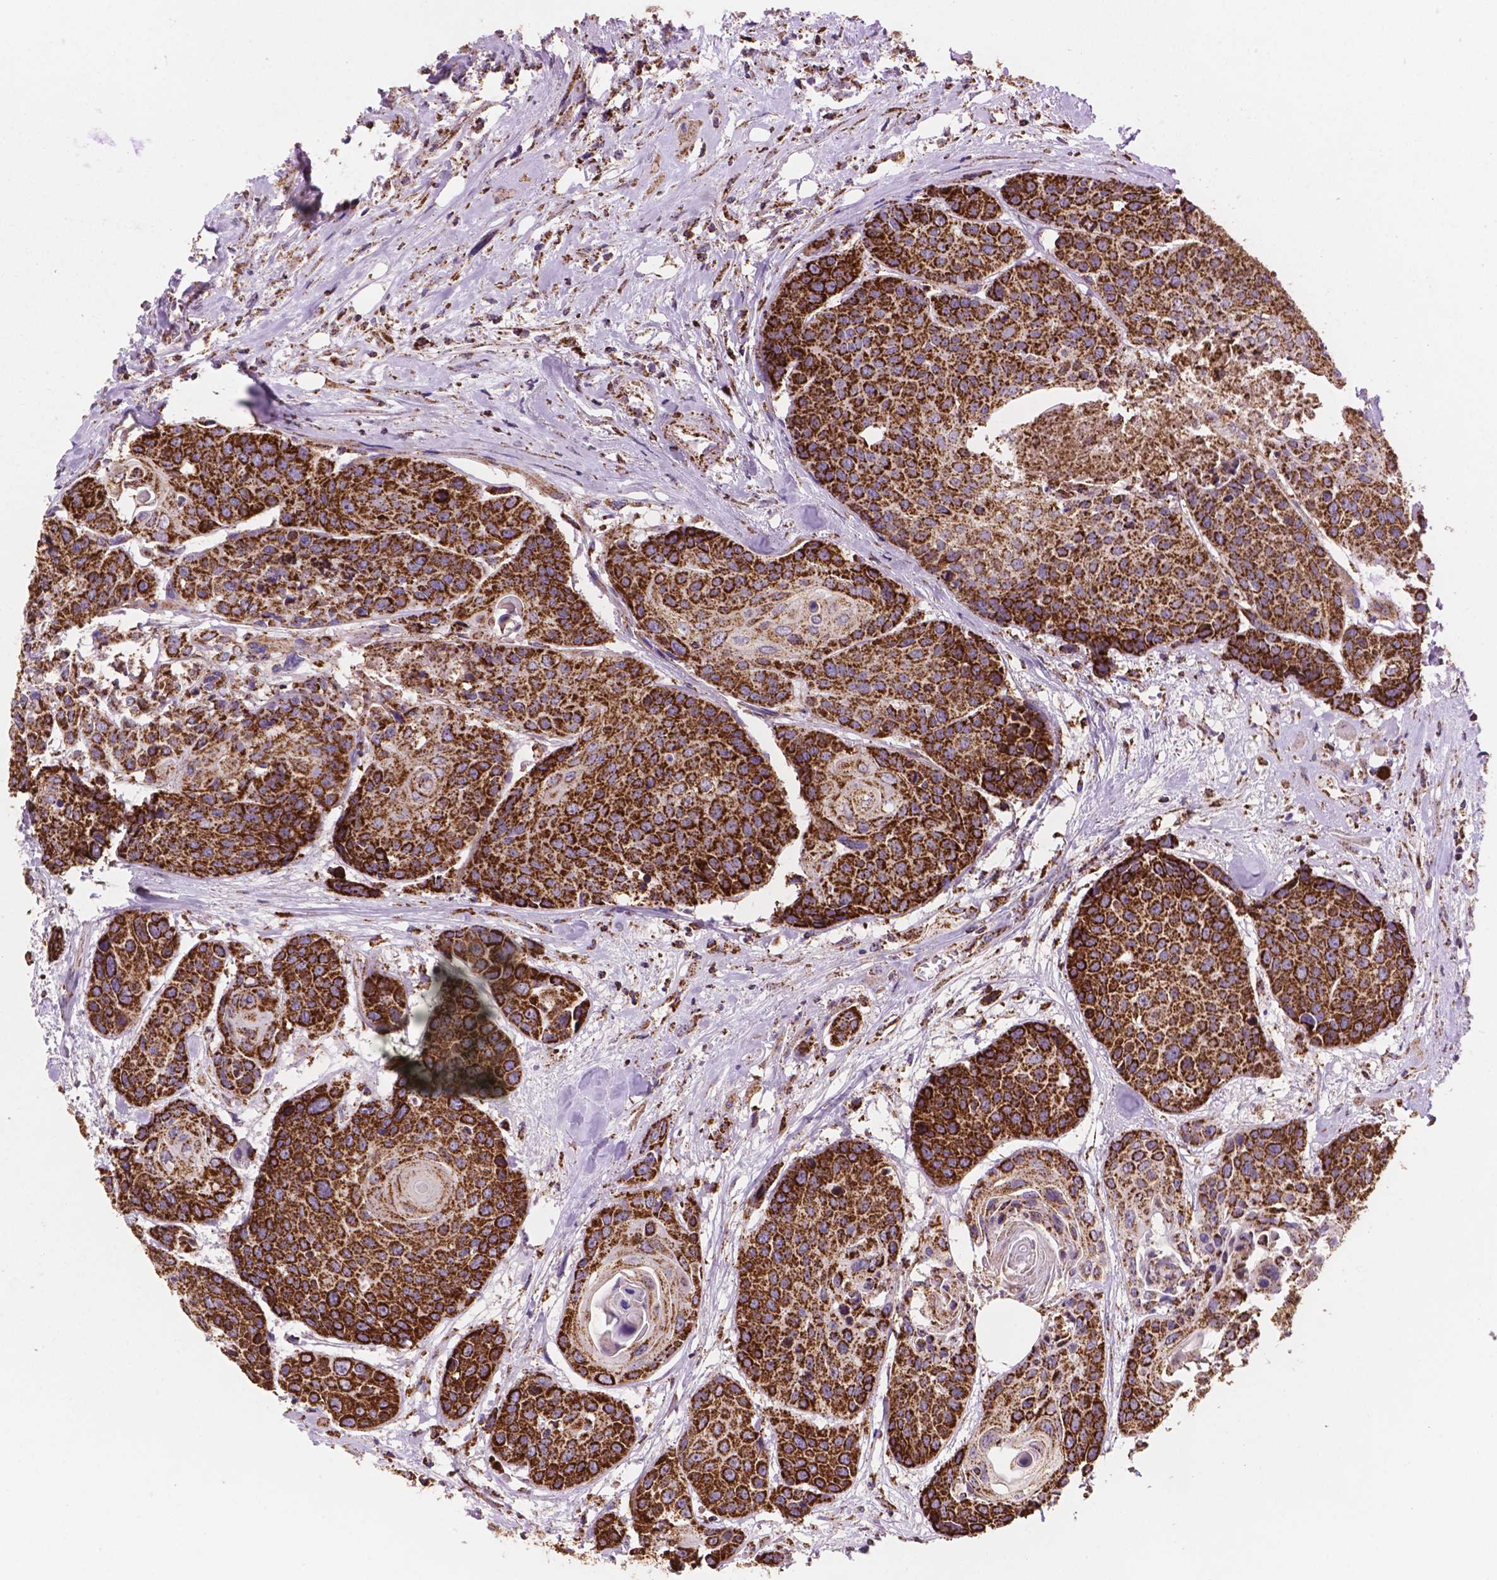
{"staining": {"intensity": "strong", "quantity": ">75%", "location": "cytoplasmic/membranous"}, "tissue": "head and neck cancer", "cell_type": "Tumor cells", "image_type": "cancer", "snomed": [{"axis": "morphology", "description": "Squamous cell carcinoma, NOS"}, {"axis": "topography", "description": "Oral tissue"}, {"axis": "topography", "description": "Head-Neck"}], "caption": "Protein expression analysis of head and neck cancer (squamous cell carcinoma) exhibits strong cytoplasmic/membranous staining in about >75% of tumor cells.", "gene": "HSPD1", "patient": {"sex": "male", "age": 56}}